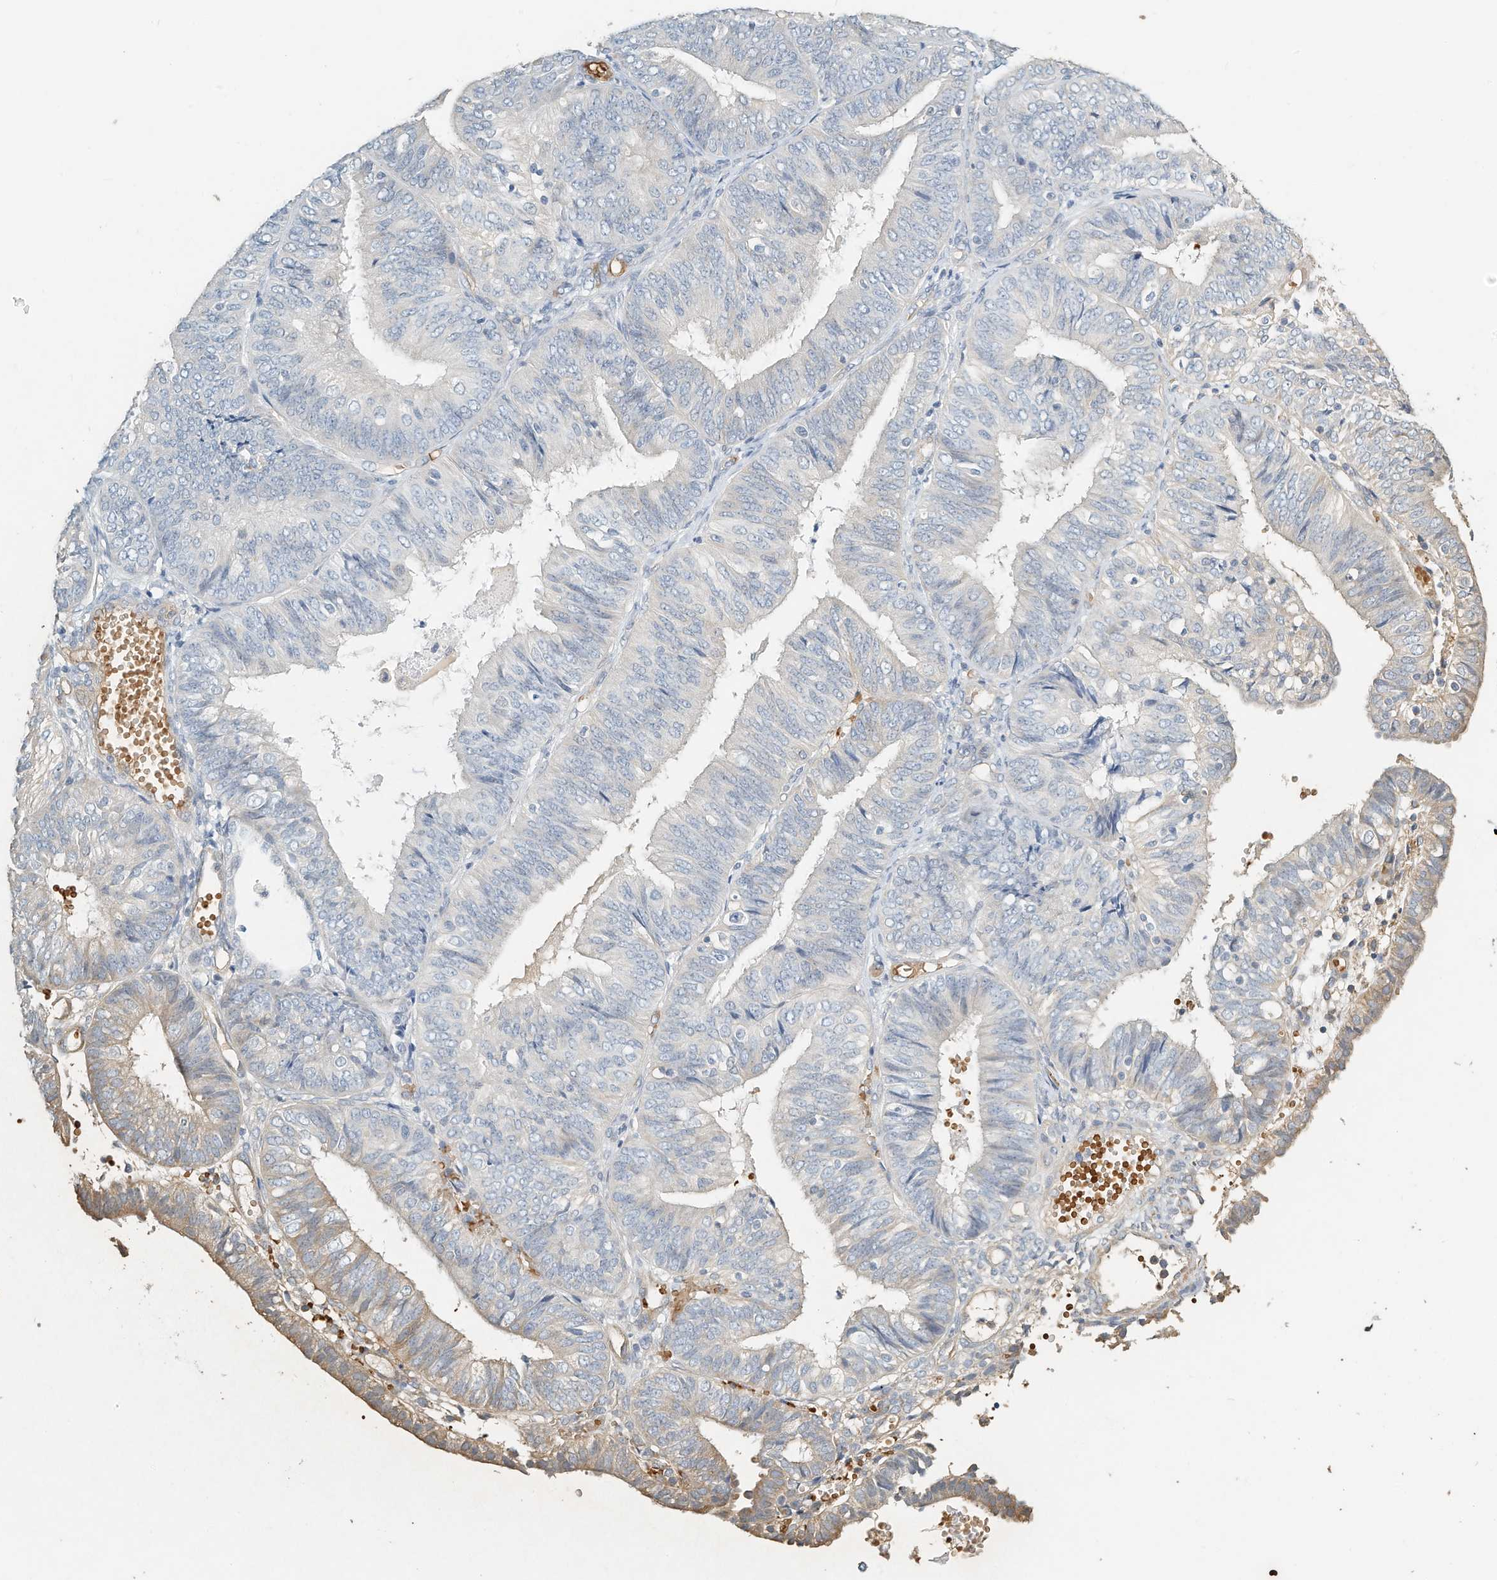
{"staining": {"intensity": "weak", "quantity": "<25%", "location": "cytoplasmic/membranous"}, "tissue": "endometrial cancer", "cell_type": "Tumor cells", "image_type": "cancer", "snomed": [{"axis": "morphology", "description": "Adenocarcinoma, NOS"}, {"axis": "topography", "description": "Endometrium"}], "caption": "Tumor cells show no significant positivity in endometrial adenocarcinoma. Nuclei are stained in blue.", "gene": "RCAN3", "patient": {"sex": "female", "age": 58}}